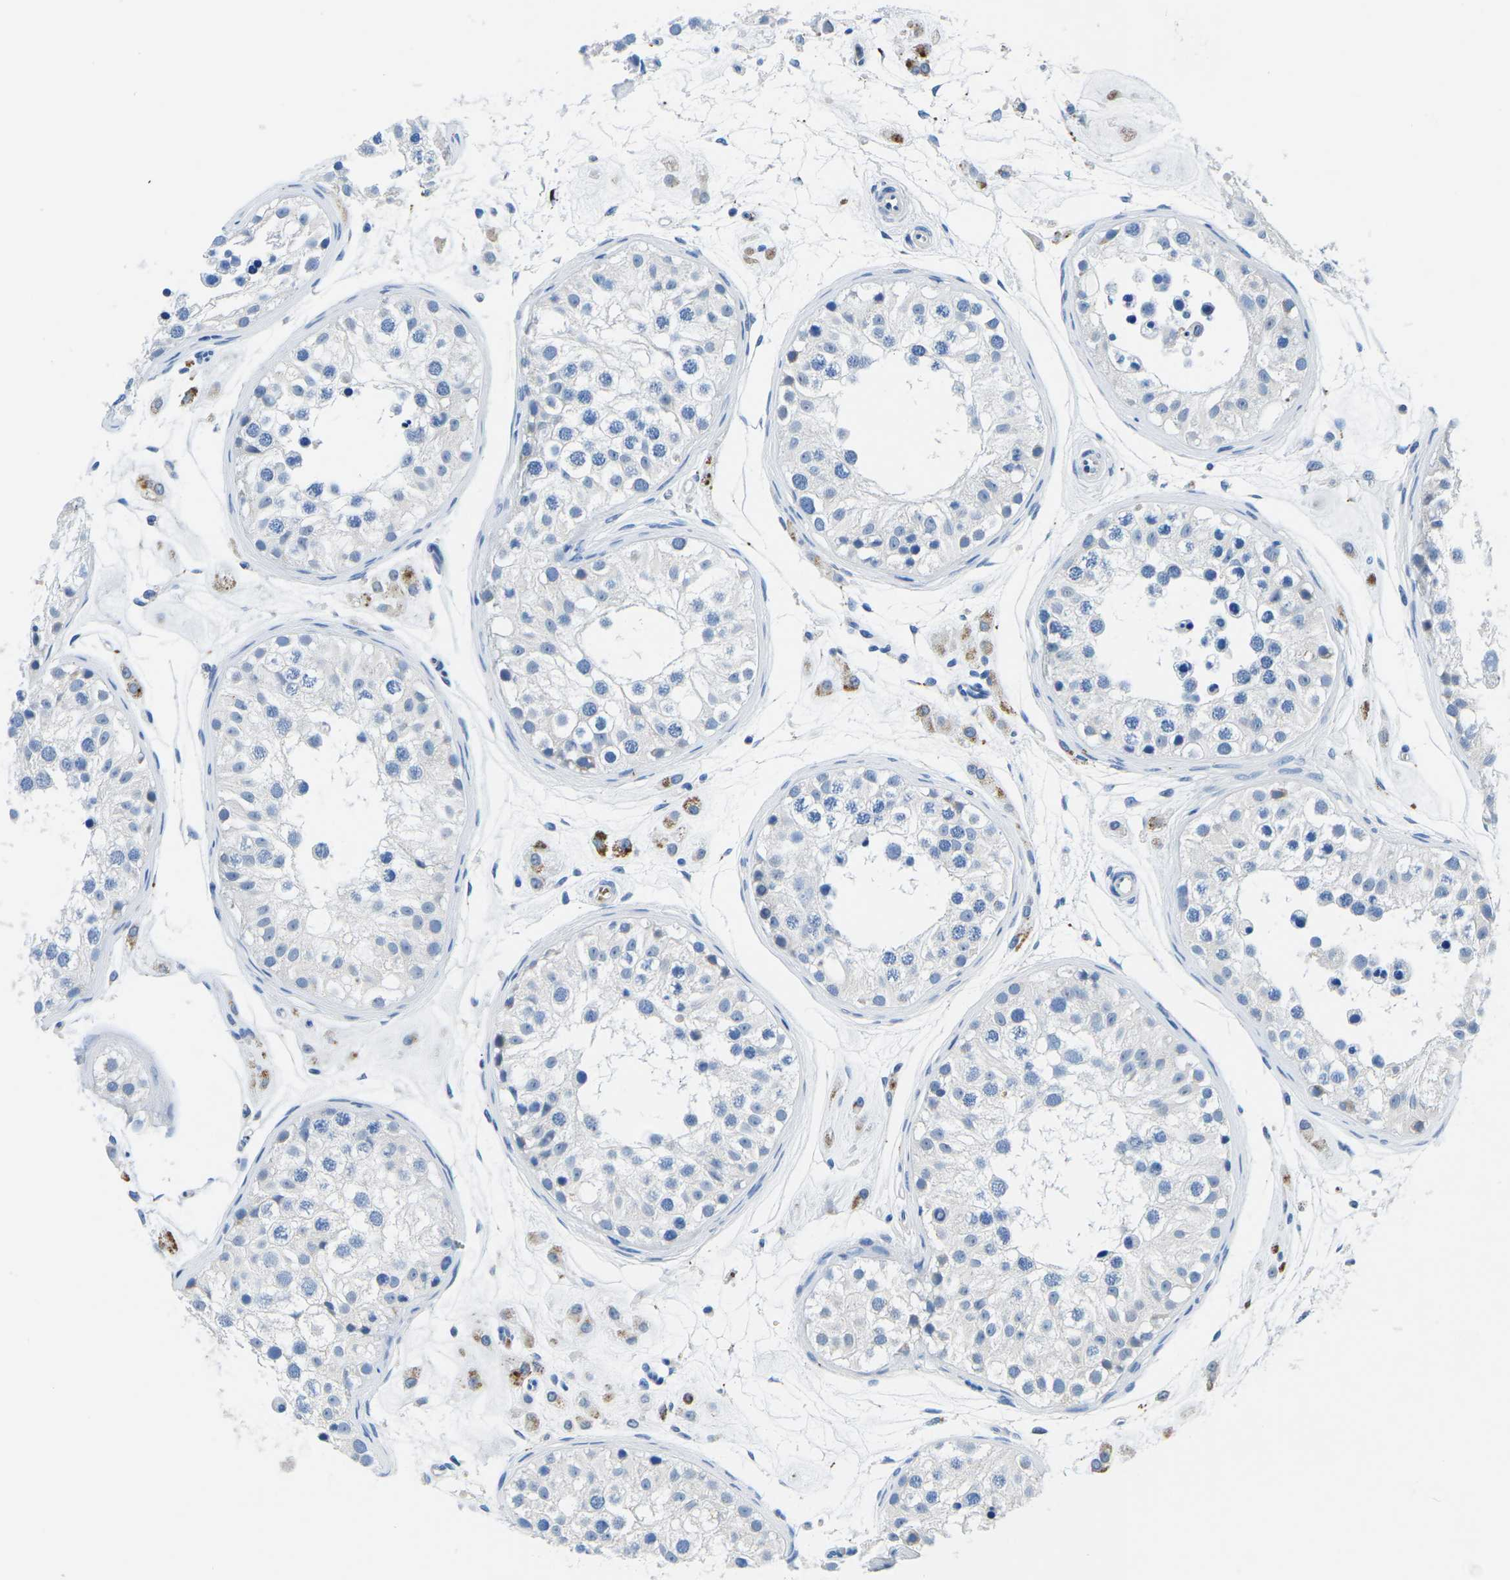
{"staining": {"intensity": "negative", "quantity": "none", "location": "none"}, "tissue": "testis", "cell_type": "Cells in seminiferous ducts", "image_type": "normal", "snomed": [{"axis": "morphology", "description": "Normal tissue, NOS"}, {"axis": "morphology", "description": "Adenocarcinoma, metastatic, NOS"}, {"axis": "topography", "description": "Testis"}], "caption": "DAB immunohistochemical staining of normal human testis demonstrates no significant expression in cells in seminiferous ducts.", "gene": "TM6SF1", "patient": {"sex": "male", "age": 26}}